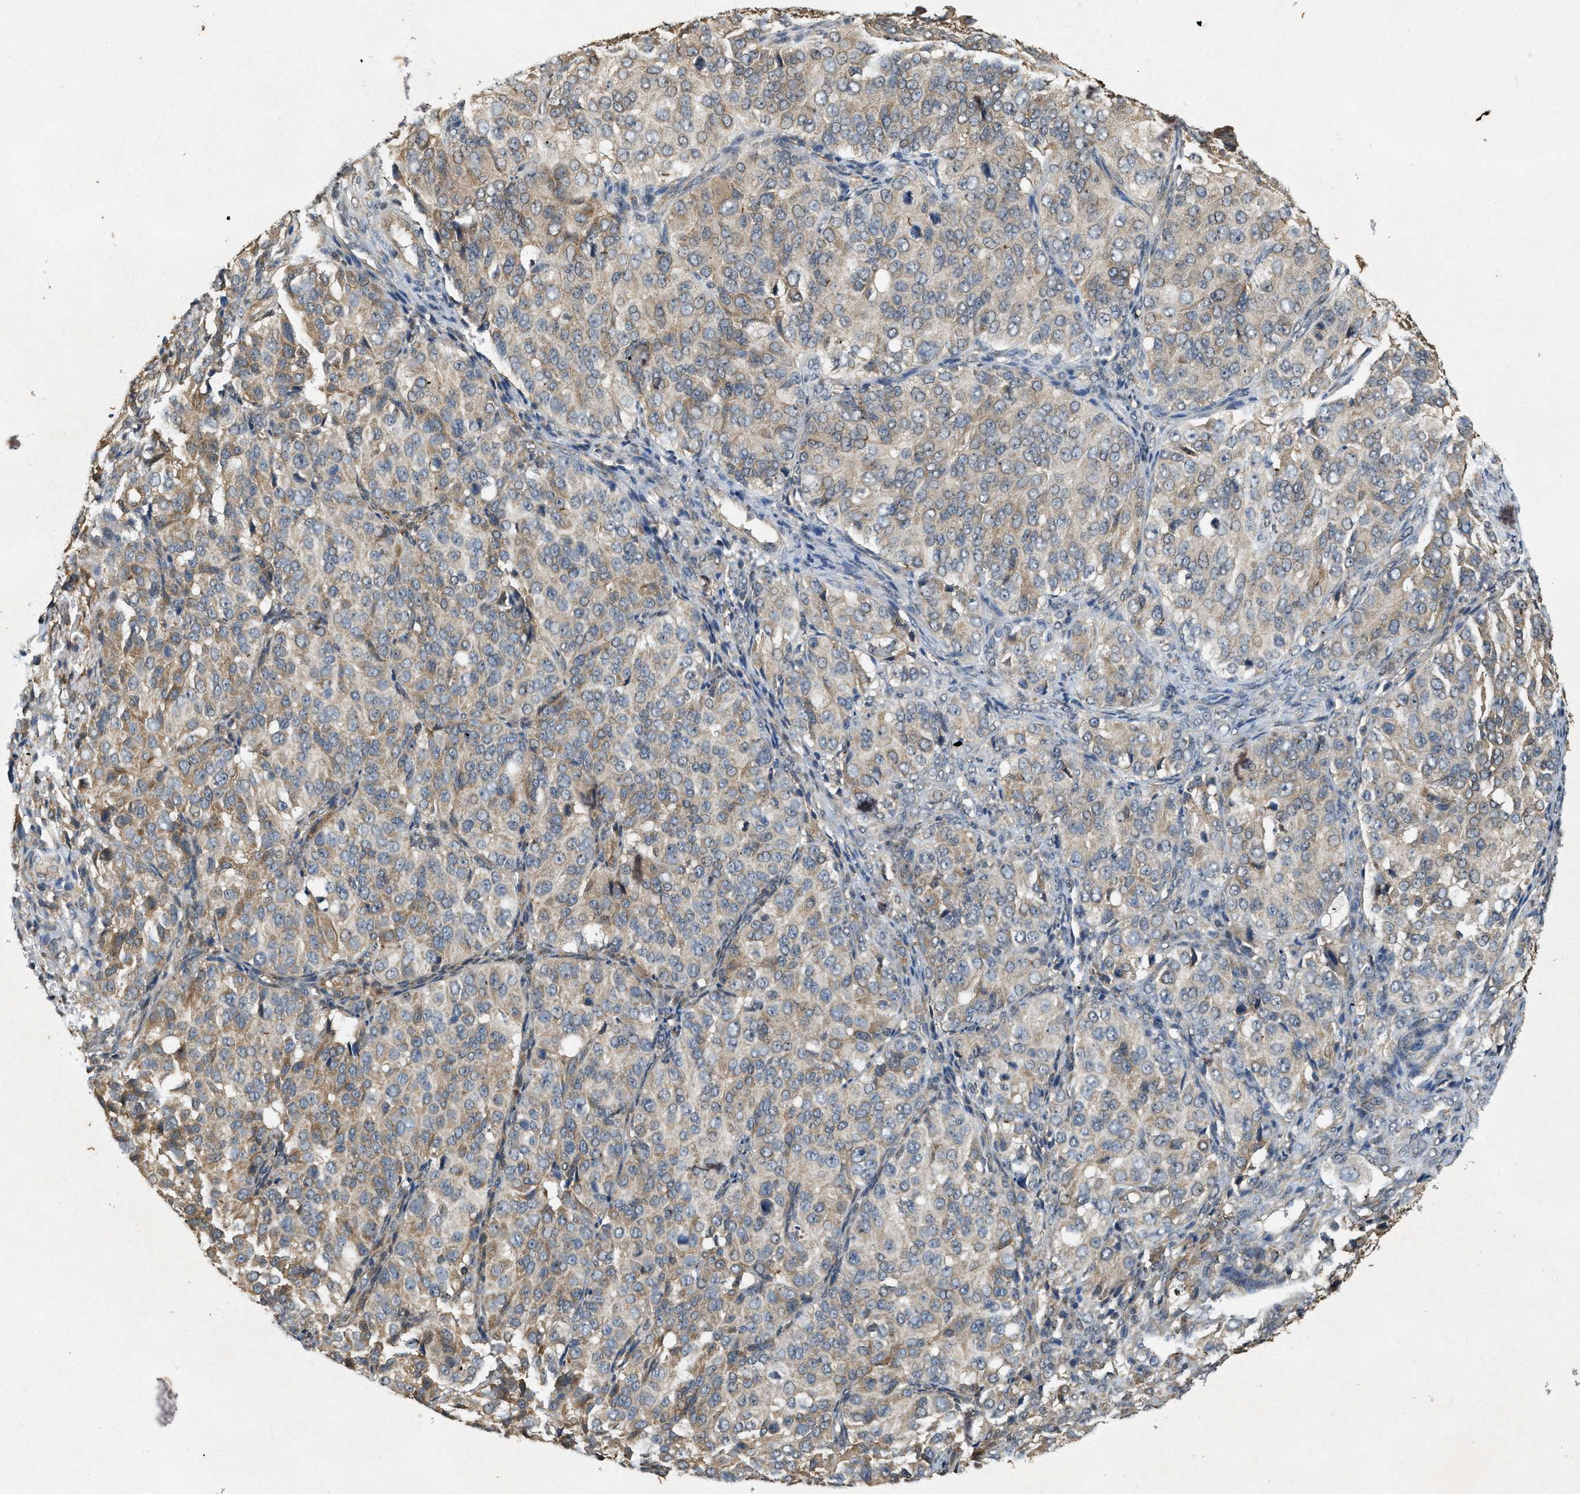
{"staining": {"intensity": "moderate", "quantity": "25%-75%", "location": "cytoplasmic/membranous"}, "tissue": "ovarian cancer", "cell_type": "Tumor cells", "image_type": "cancer", "snomed": [{"axis": "morphology", "description": "Carcinoma, endometroid"}, {"axis": "topography", "description": "Ovary"}], "caption": "Ovarian endometroid carcinoma was stained to show a protein in brown. There is medium levels of moderate cytoplasmic/membranous positivity in about 25%-75% of tumor cells. The staining is performed using DAB brown chromogen to label protein expression. The nuclei are counter-stained blue using hematoxylin.", "gene": "KIF21A", "patient": {"sex": "female", "age": 51}}